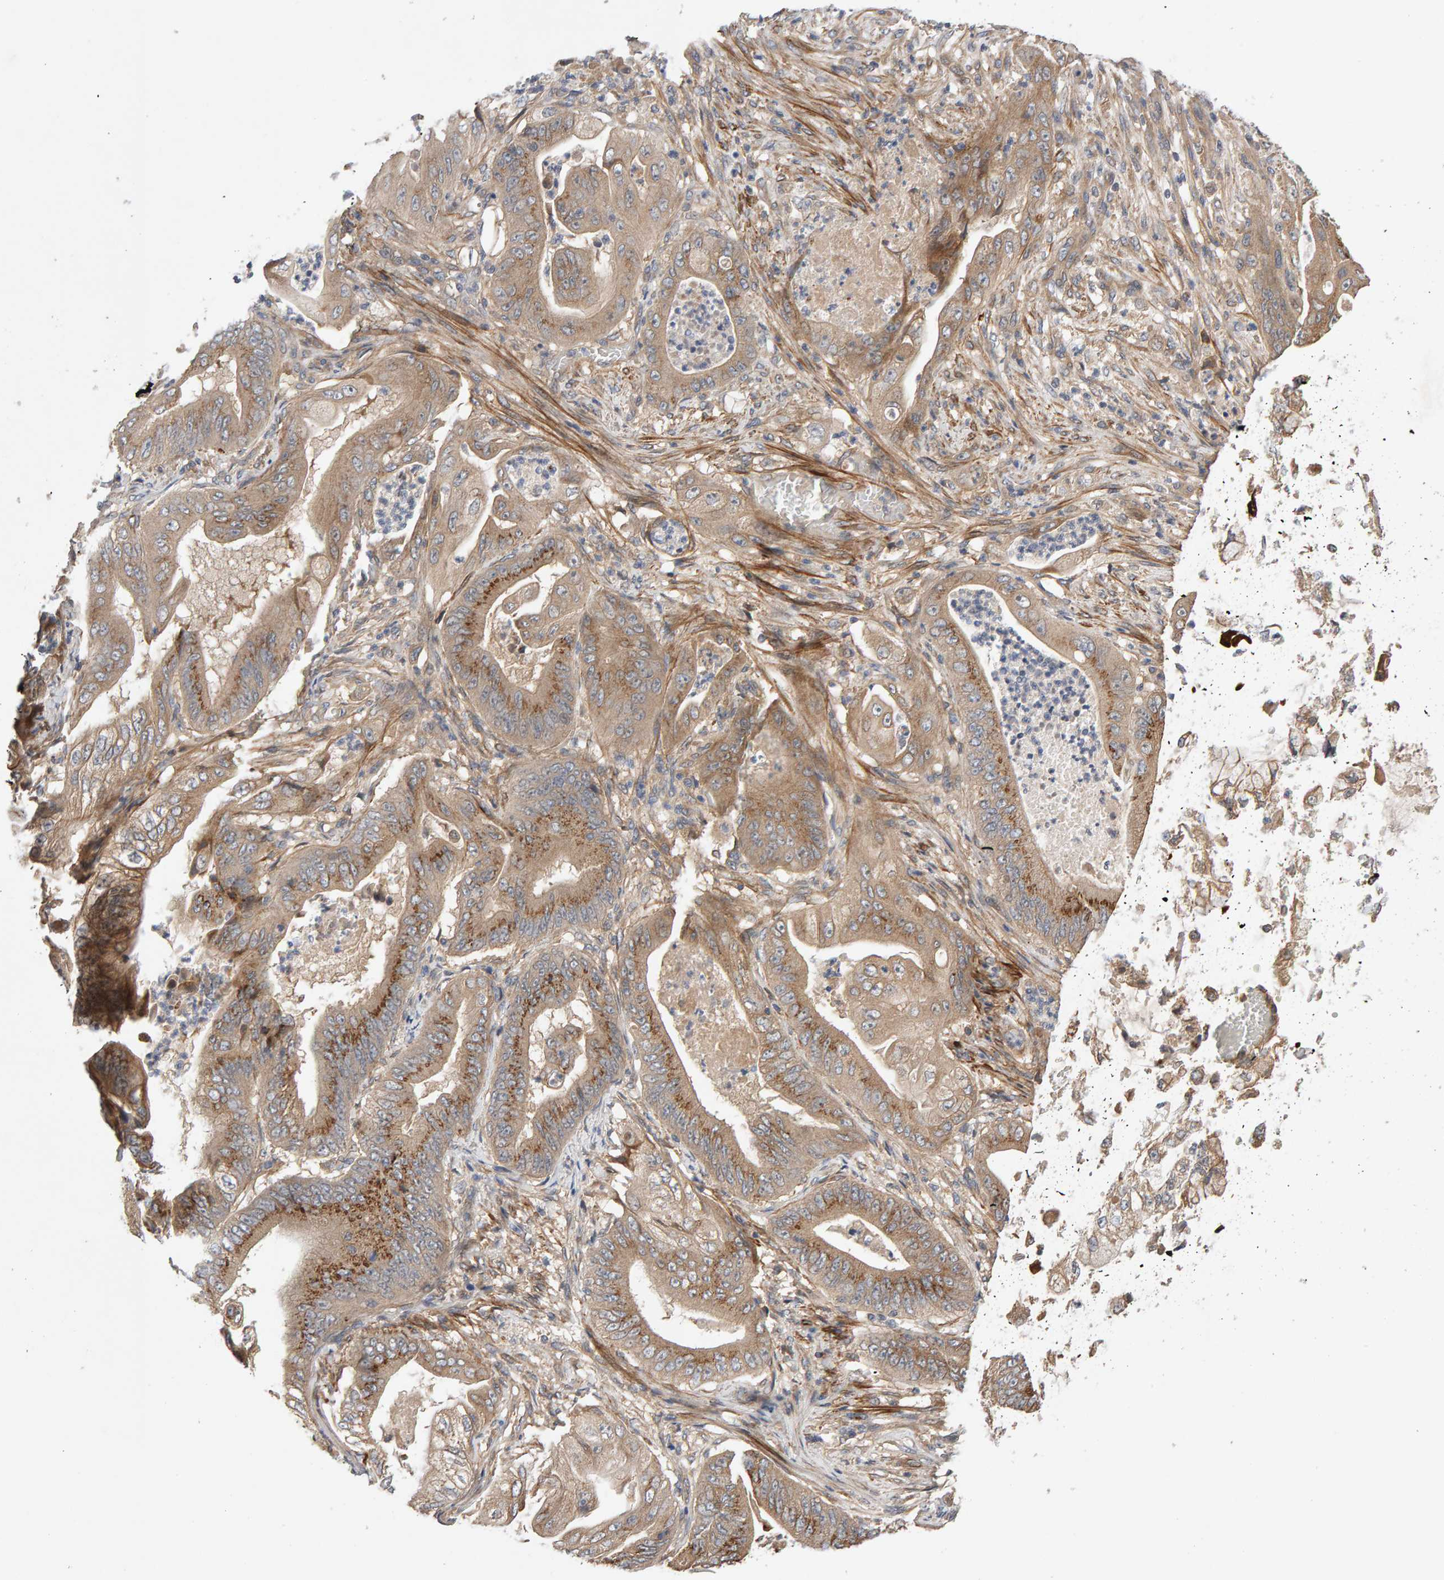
{"staining": {"intensity": "moderate", "quantity": ">75%", "location": "cytoplasmic/membranous"}, "tissue": "stomach cancer", "cell_type": "Tumor cells", "image_type": "cancer", "snomed": [{"axis": "morphology", "description": "Normal tissue, NOS"}, {"axis": "morphology", "description": "Adenocarcinoma, NOS"}, {"axis": "topography", "description": "Stomach"}], "caption": "About >75% of tumor cells in human stomach adenocarcinoma exhibit moderate cytoplasmic/membranous protein expression as visualized by brown immunohistochemical staining.", "gene": "RNF19A", "patient": {"sex": "male", "age": 62}}